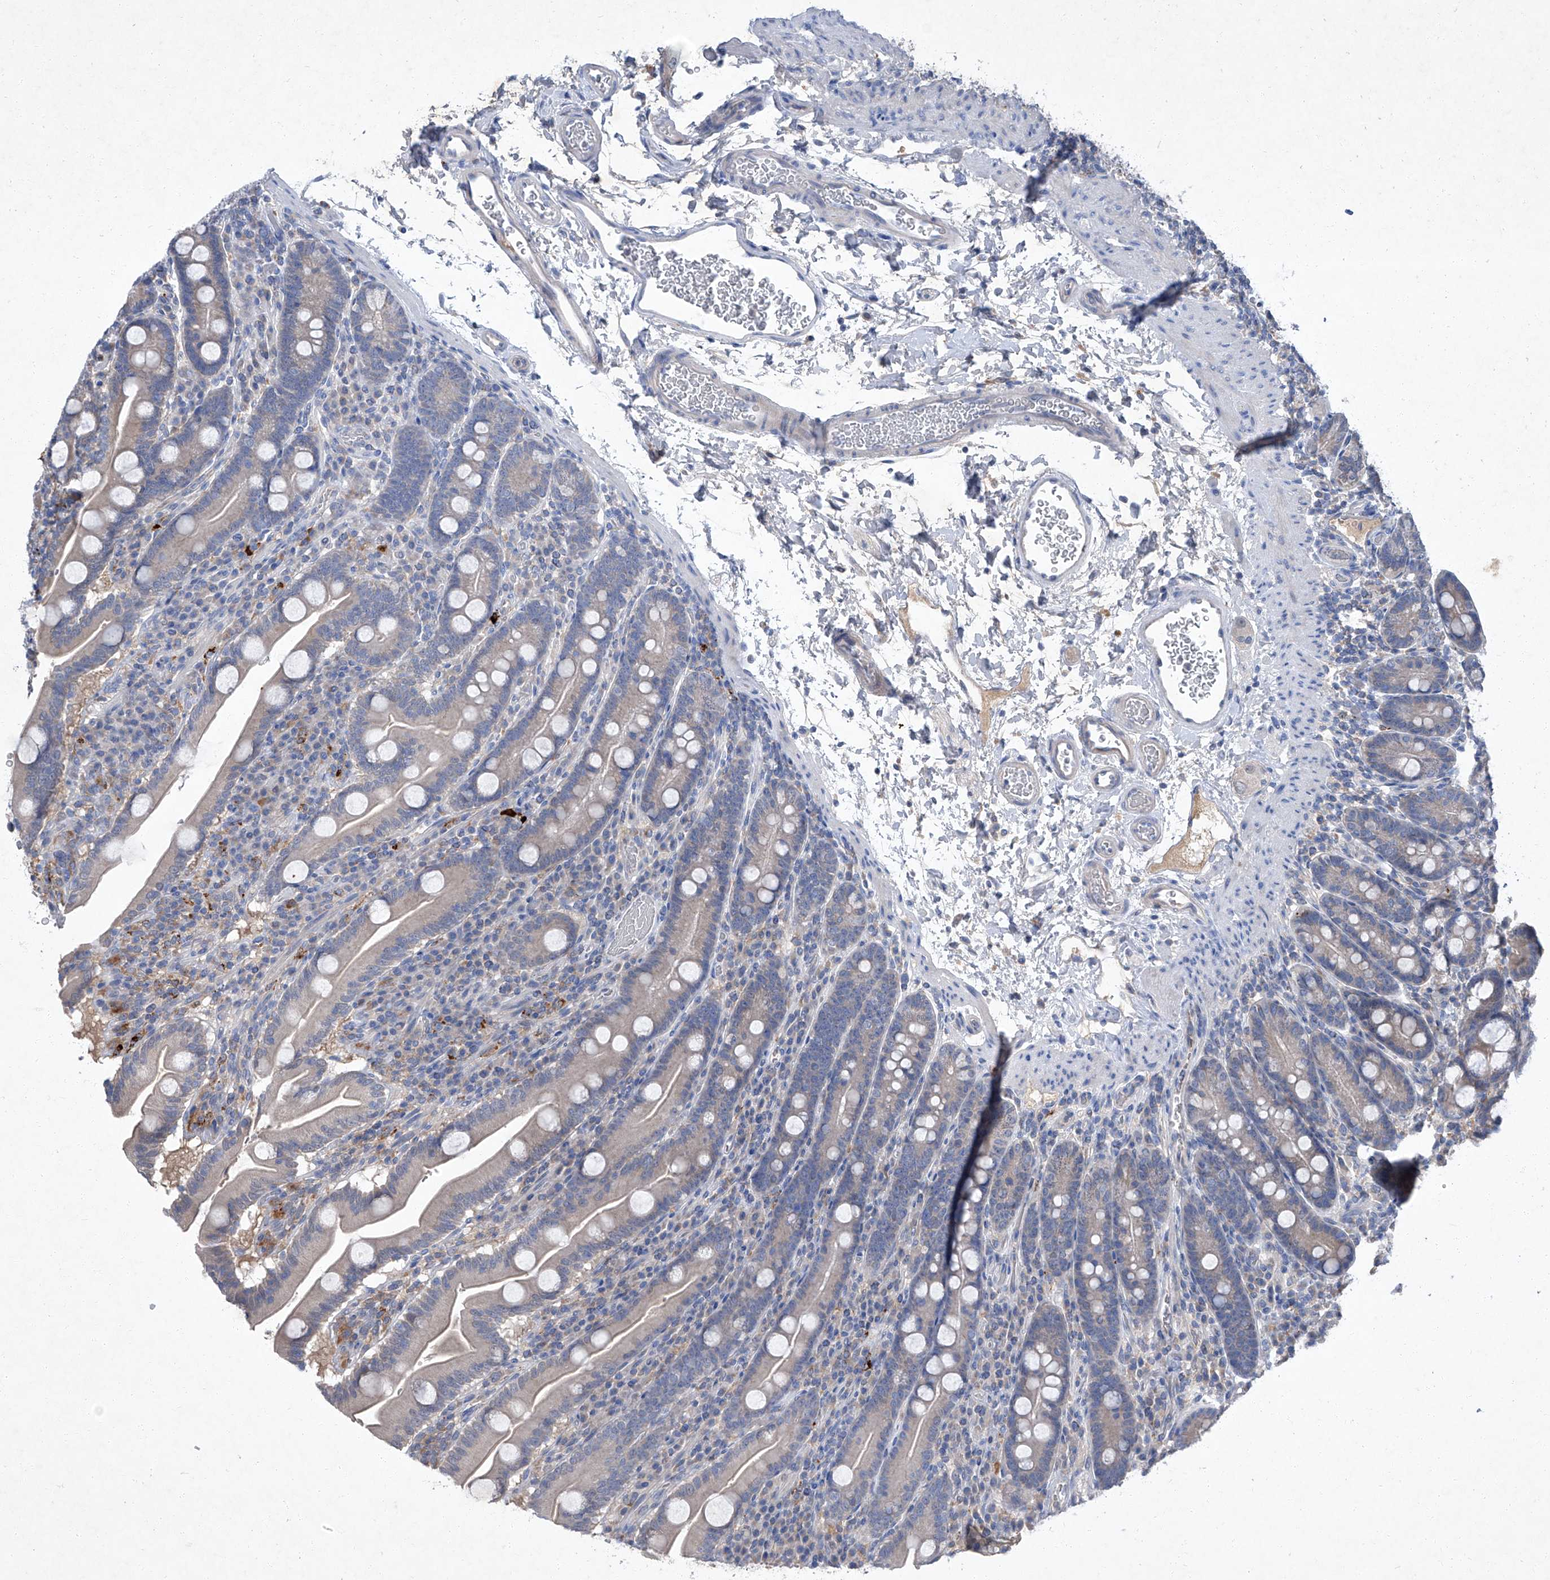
{"staining": {"intensity": "weak", "quantity": "25%-75%", "location": "cytoplasmic/membranous"}, "tissue": "duodenum", "cell_type": "Glandular cells", "image_type": "normal", "snomed": [{"axis": "morphology", "description": "Normal tissue, NOS"}, {"axis": "topography", "description": "Duodenum"}], "caption": "This is a micrograph of immunohistochemistry staining of unremarkable duodenum, which shows weak staining in the cytoplasmic/membranous of glandular cells.", "gene": "SBK2", "patient": {"sex": "male", "age": 35}}